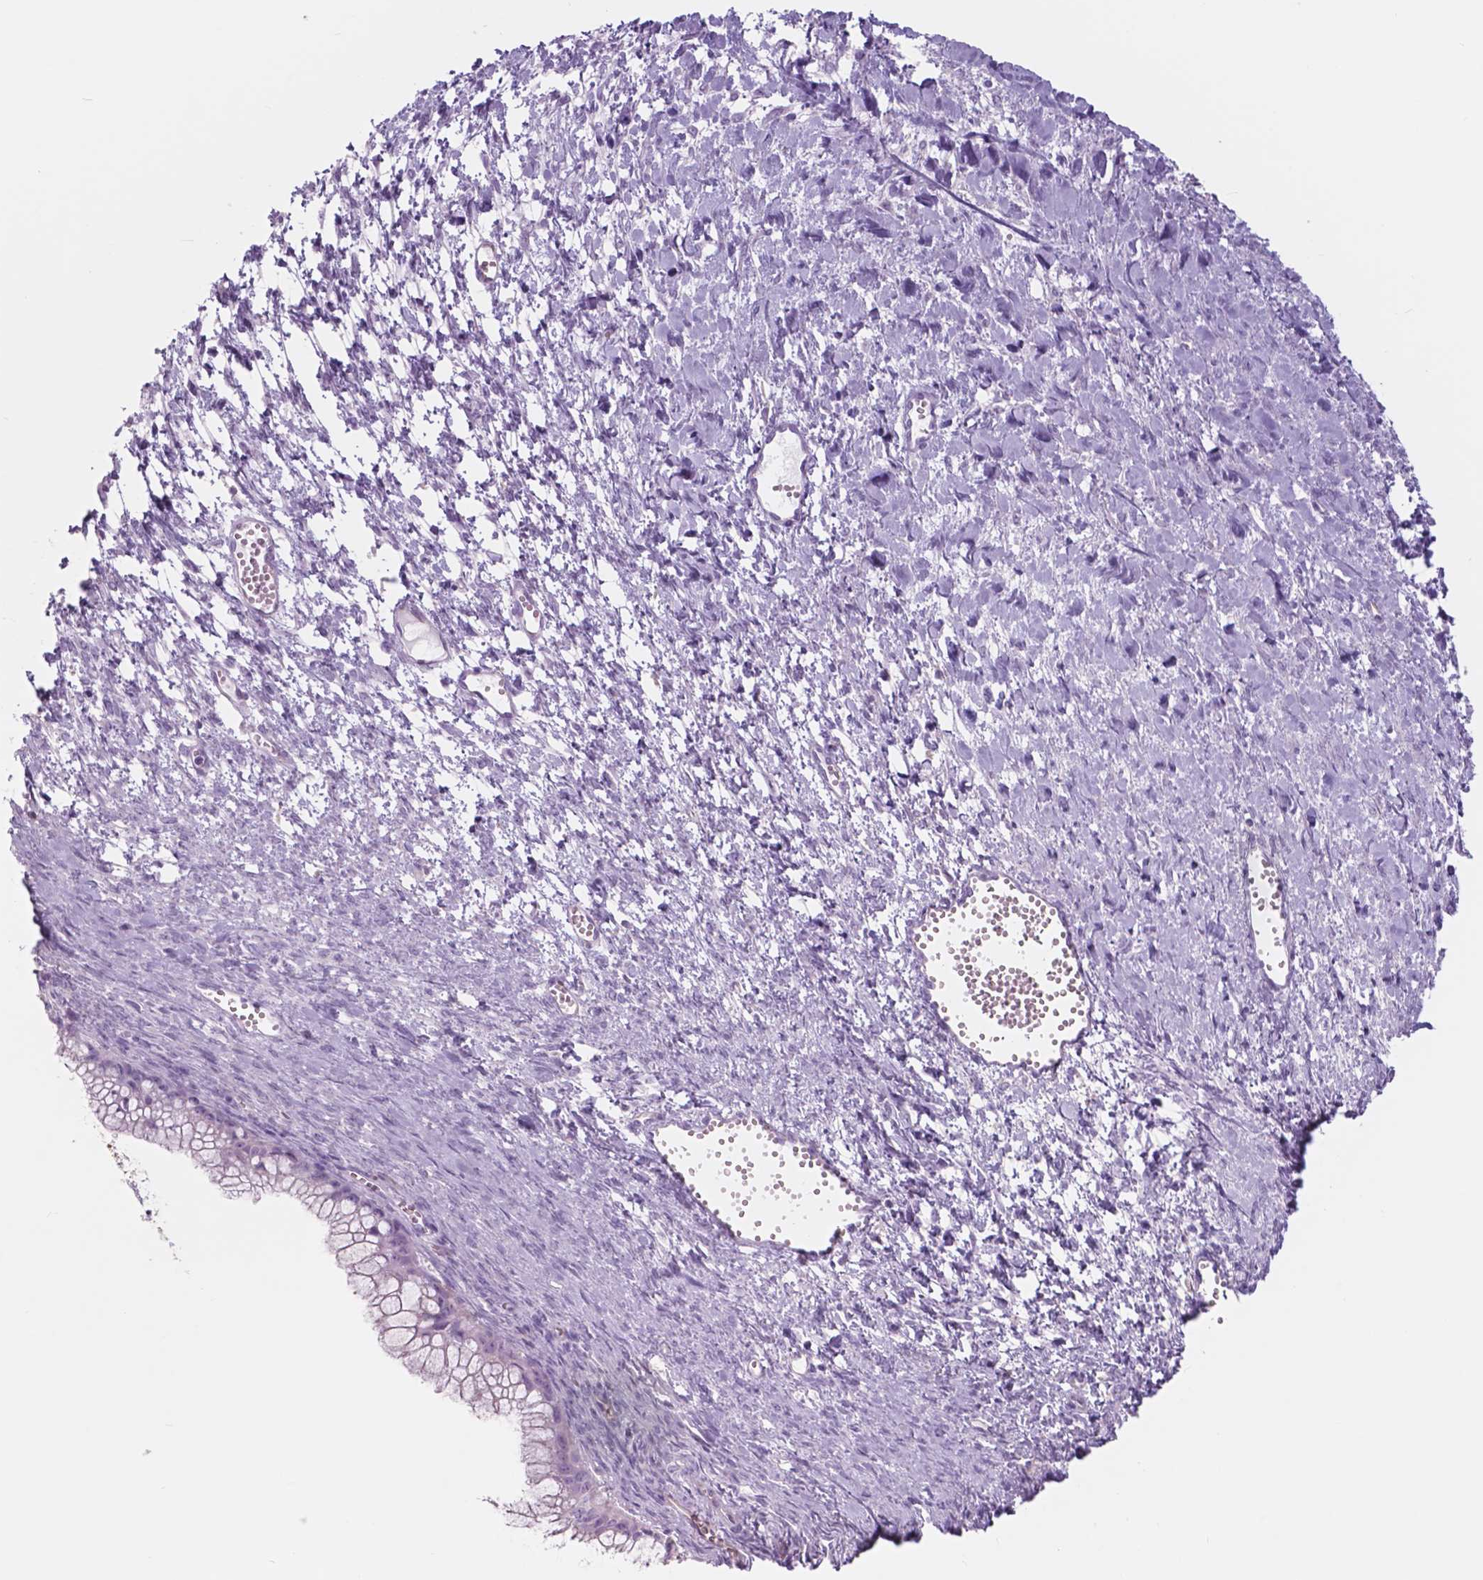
{"staining": {"intensity": "negative", "quantity": "none", "location": "none"}, "tissue": "ovarian cancer", "cell_type": "Tumor cells", "image_type": "cancer", "snomed": [{"axis": "morphology", "description": "Cystadenocarcinoma, mucinous, NOS"}, {"axis": "topography", "description": "Ovary"}], "caption": "High power microscopy photomicrograph of an immunohistochemistry histopathology image of ovarian mucinous cystadenocarcinoma, revealing no significant positivity in tumor cells.", "gene": "FXYD2", "patient": {"sex": "female", "age": 41}}